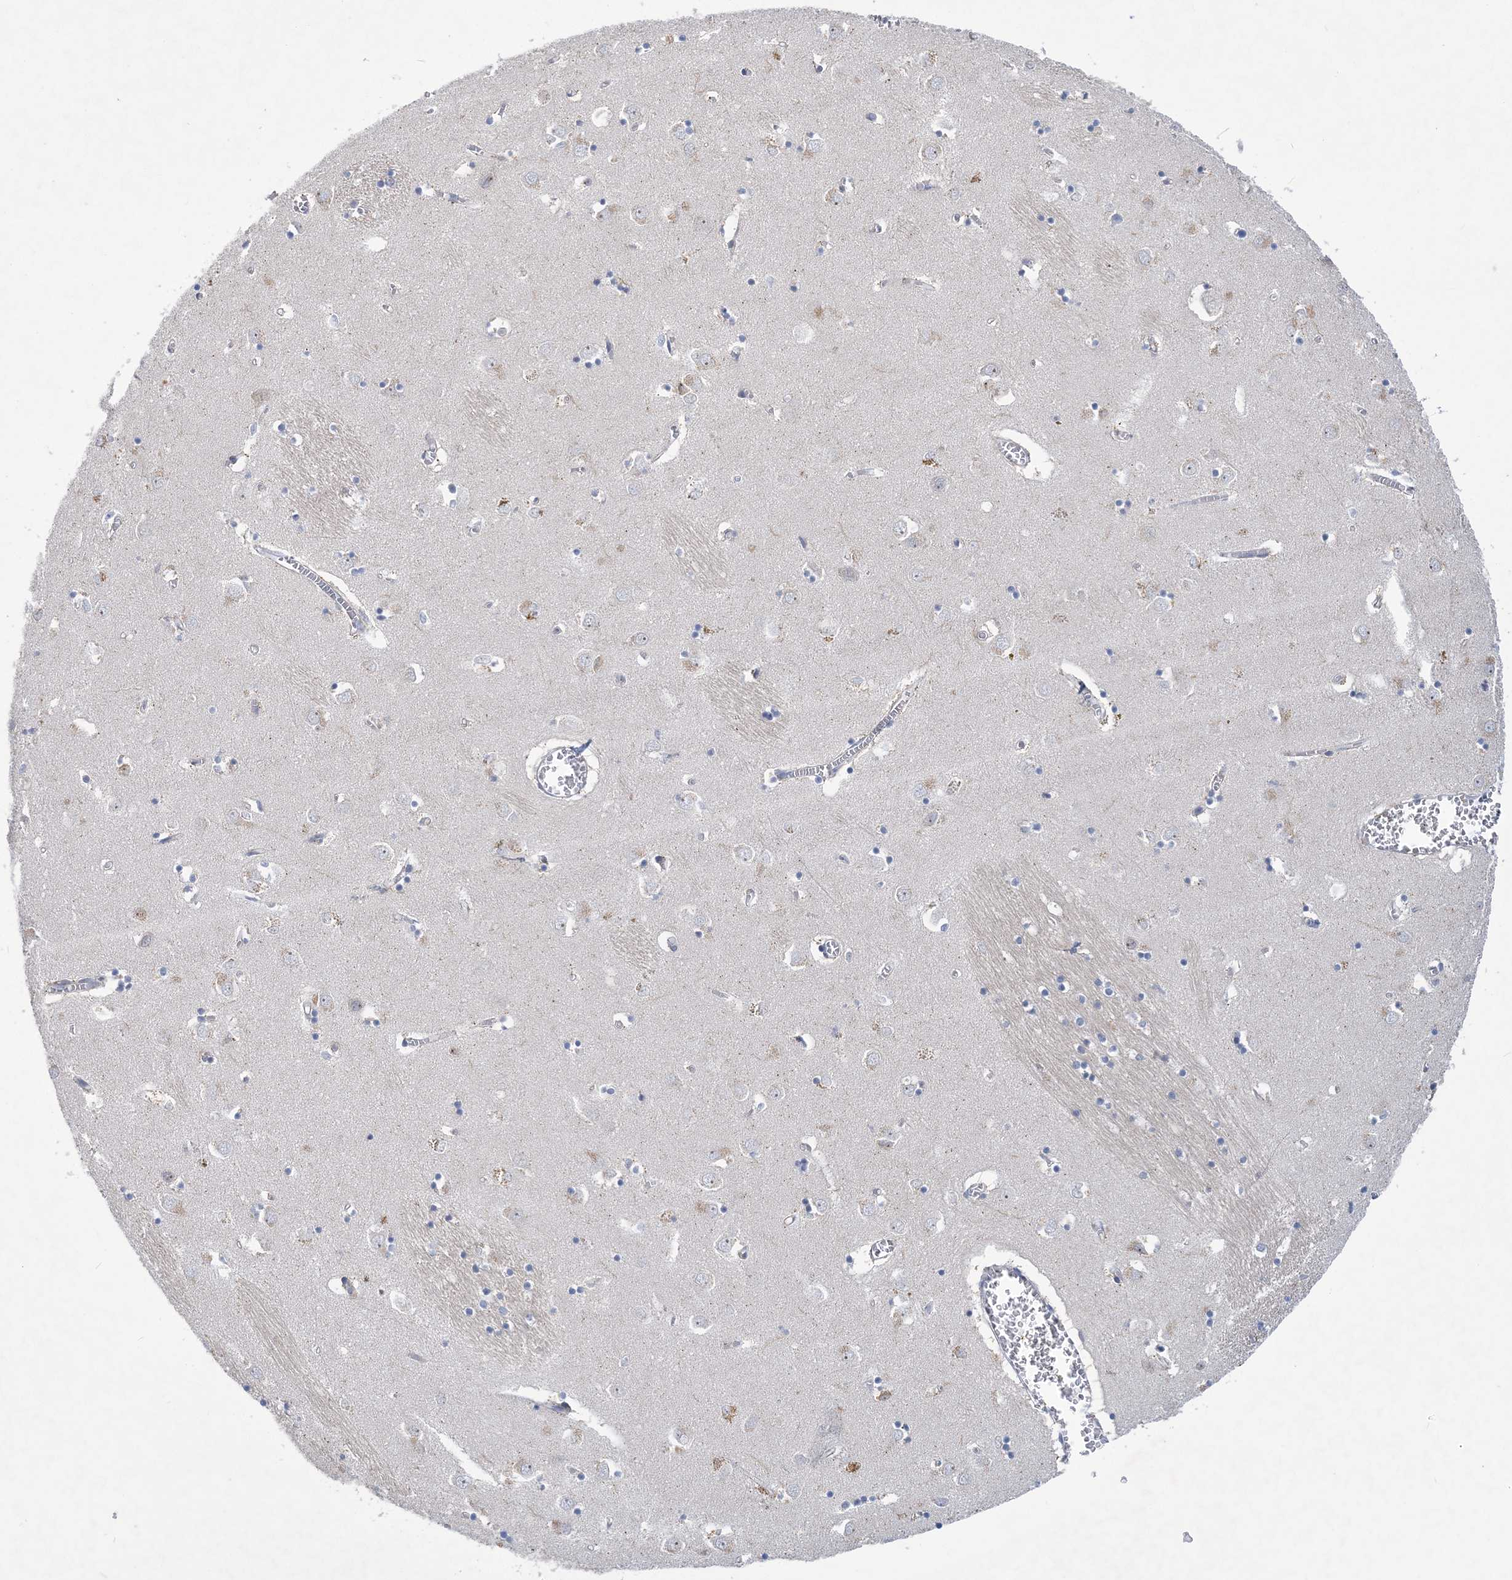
{"staining": {"intensity": "negative", "quantity": "none", "location": "none"}, "tissue": "caudate", "cell_type": "Glial cells", "image_type": "normal", "snomed": [{"axis": "morphology", "description": "Normal tissue, NOS"}, {"axis": "topography", "description": "Lateral ventricle wall"}], "caption": "High magnification brightfield microscopy of normal caudate stained with DAB (3,3'-diaminobenzidine) (brown) and counterstained with hematoxylin (blue): glial cells show no significant positivity. (Stains: DAB (3,3'-diaminobenzidine) IHC with hematoxylin counter stain, Microscopy: brightfield microscopy at high magnification).", "gene": "ANKRD35", "patient": {"sex": "male", "age": 70}}